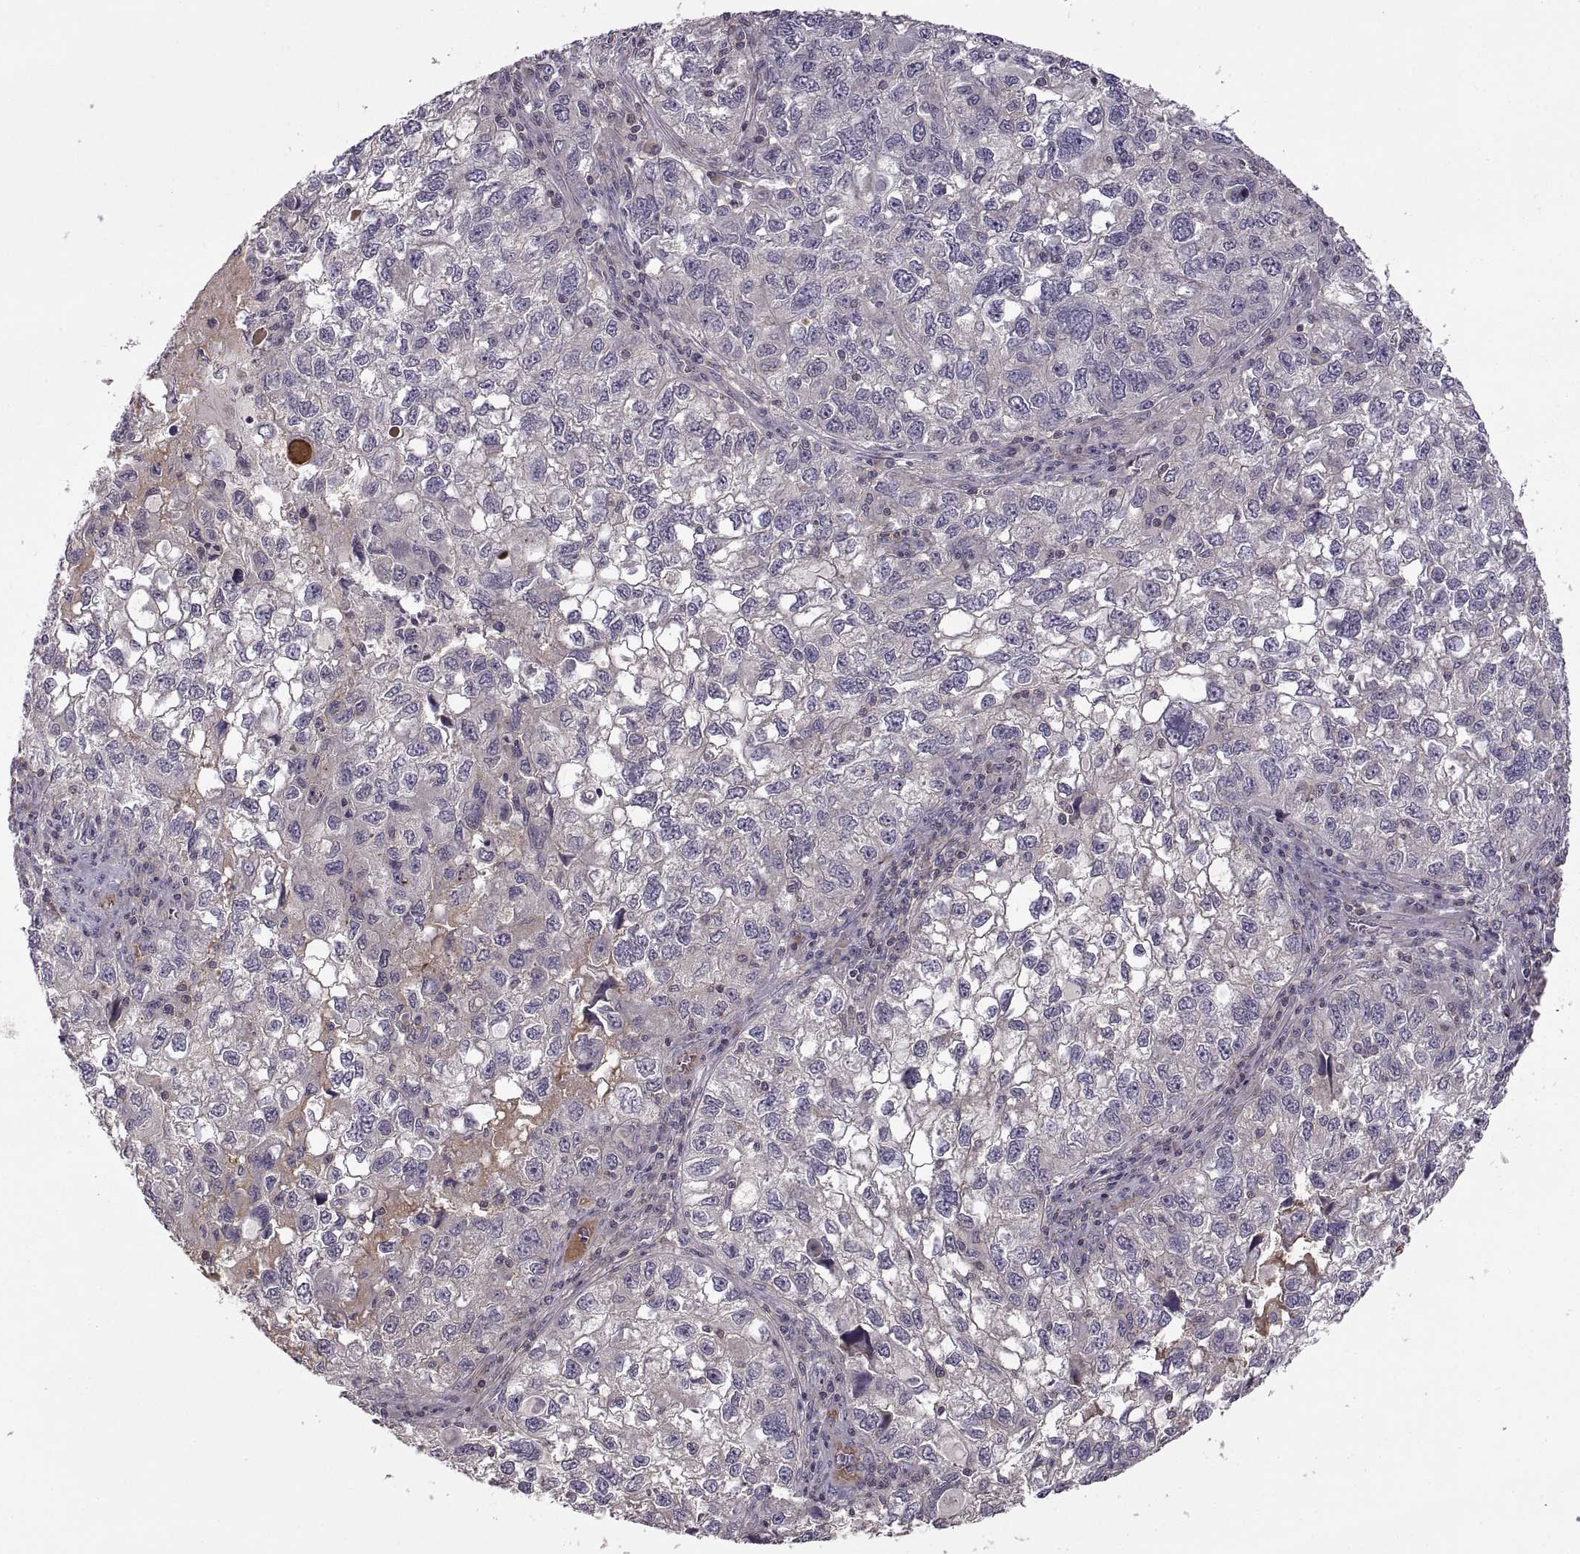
{"staining": {"intensity": "negative", "quantity": "none", "location": "none"}, "tissue": "cervical cancer", "cell_type": "Tumor cells", "image_type": "cancer", "snomed": [{"axis": "morphology", "description": "Squamous cell carcinoma, NOS"}, {"axis": "topography", "description": "Cervix"}], "caption": "Immunohistochemical staining of human cervical squamous cell carcinoma displays no significant staining in tumor cells.", "gene": "NMNAT2", "patient": {"sex": "female", "age": 55}}